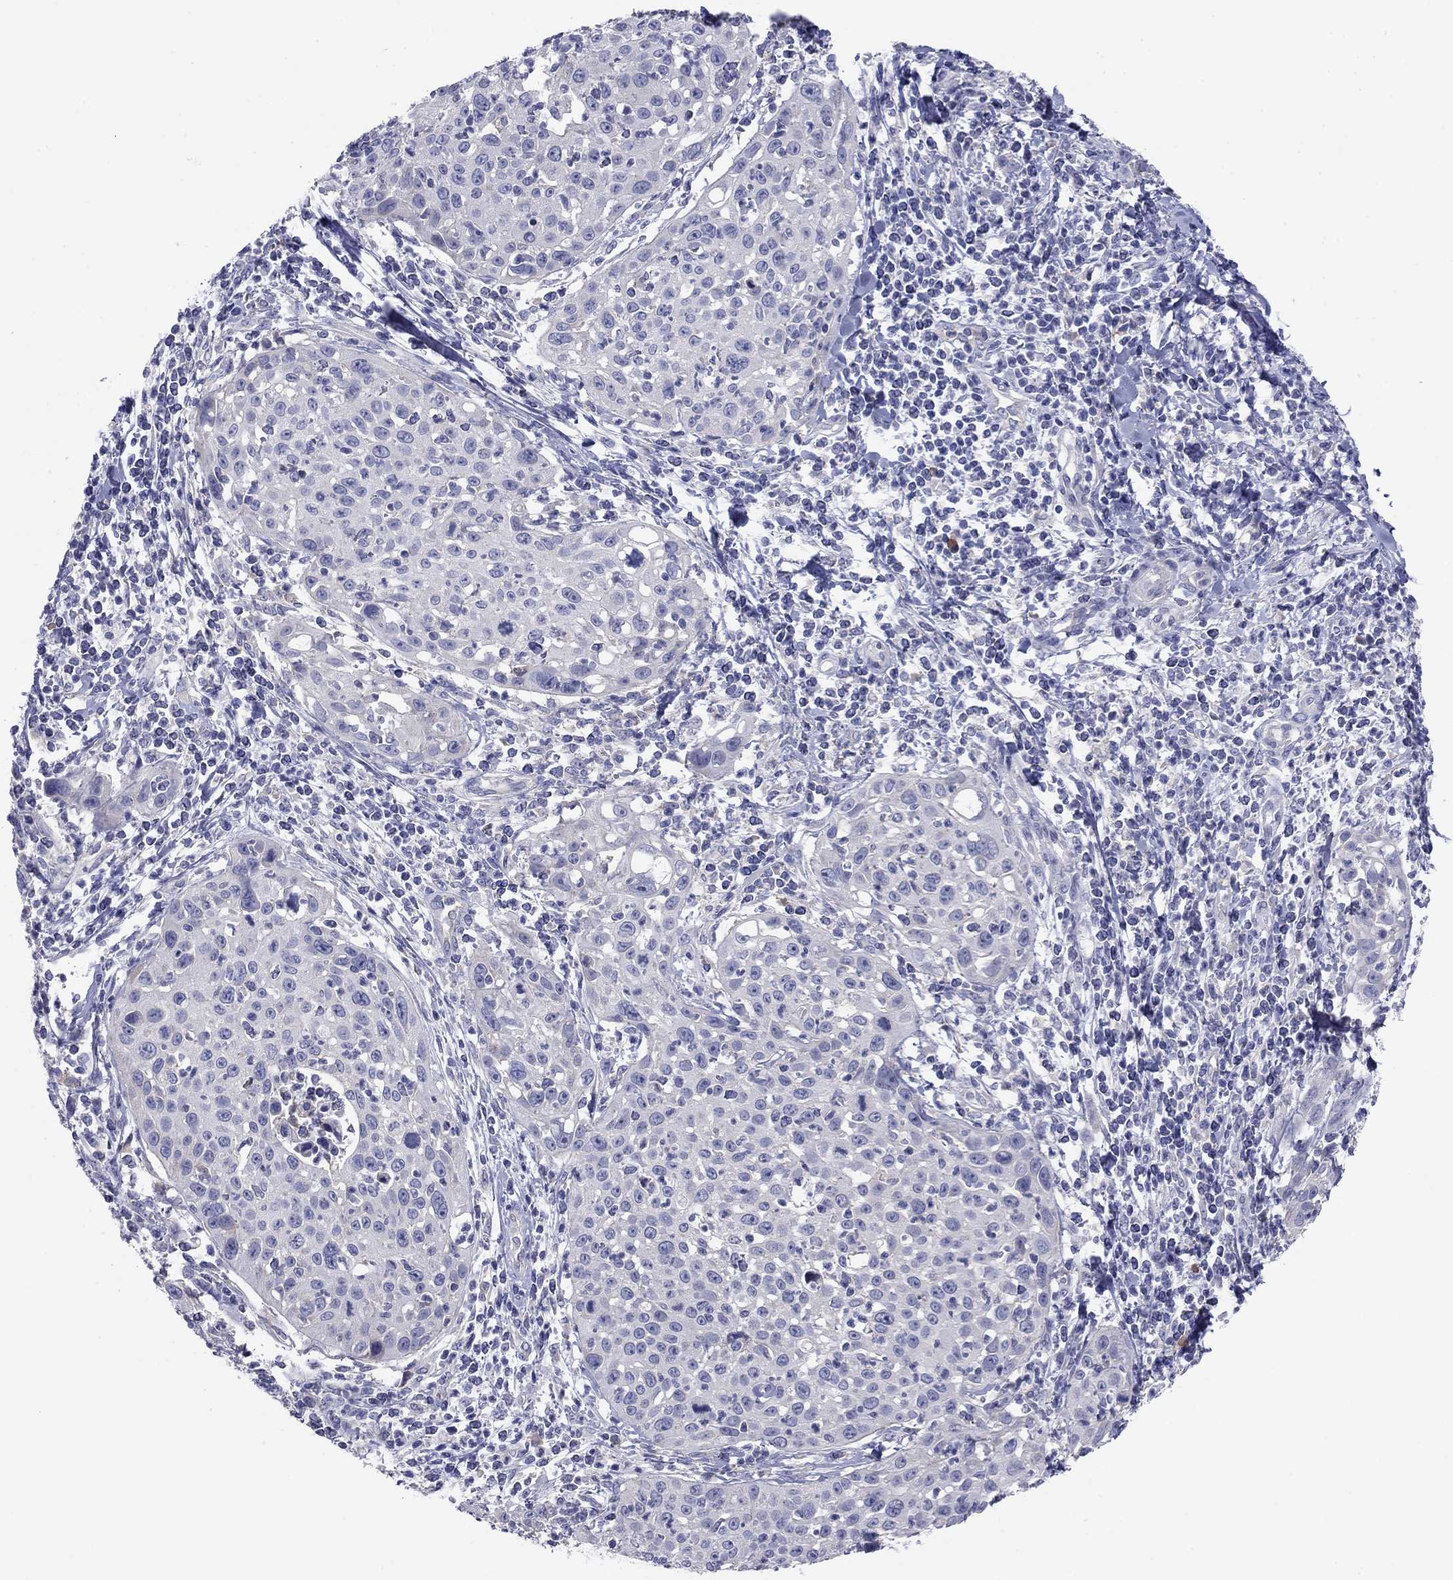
{"staining": {"intensity": "negative", "quantity": "none", "location": "none"}, "tissue": "cervical cancer", "cell_type": "Tumor cells", "image_type": "cancer", "snomed": [{"axis": "morphology", "description": "Squamous cell carcinoma, NOS"}, {"axis": "topography", "description": "Cervix"}], "caption": "There is no significant staining in tumor cells of cervical cancer. Nuclei are stained in blue.", "gene": "GRK7", "patient": {"sex": "female", "age": 26}}